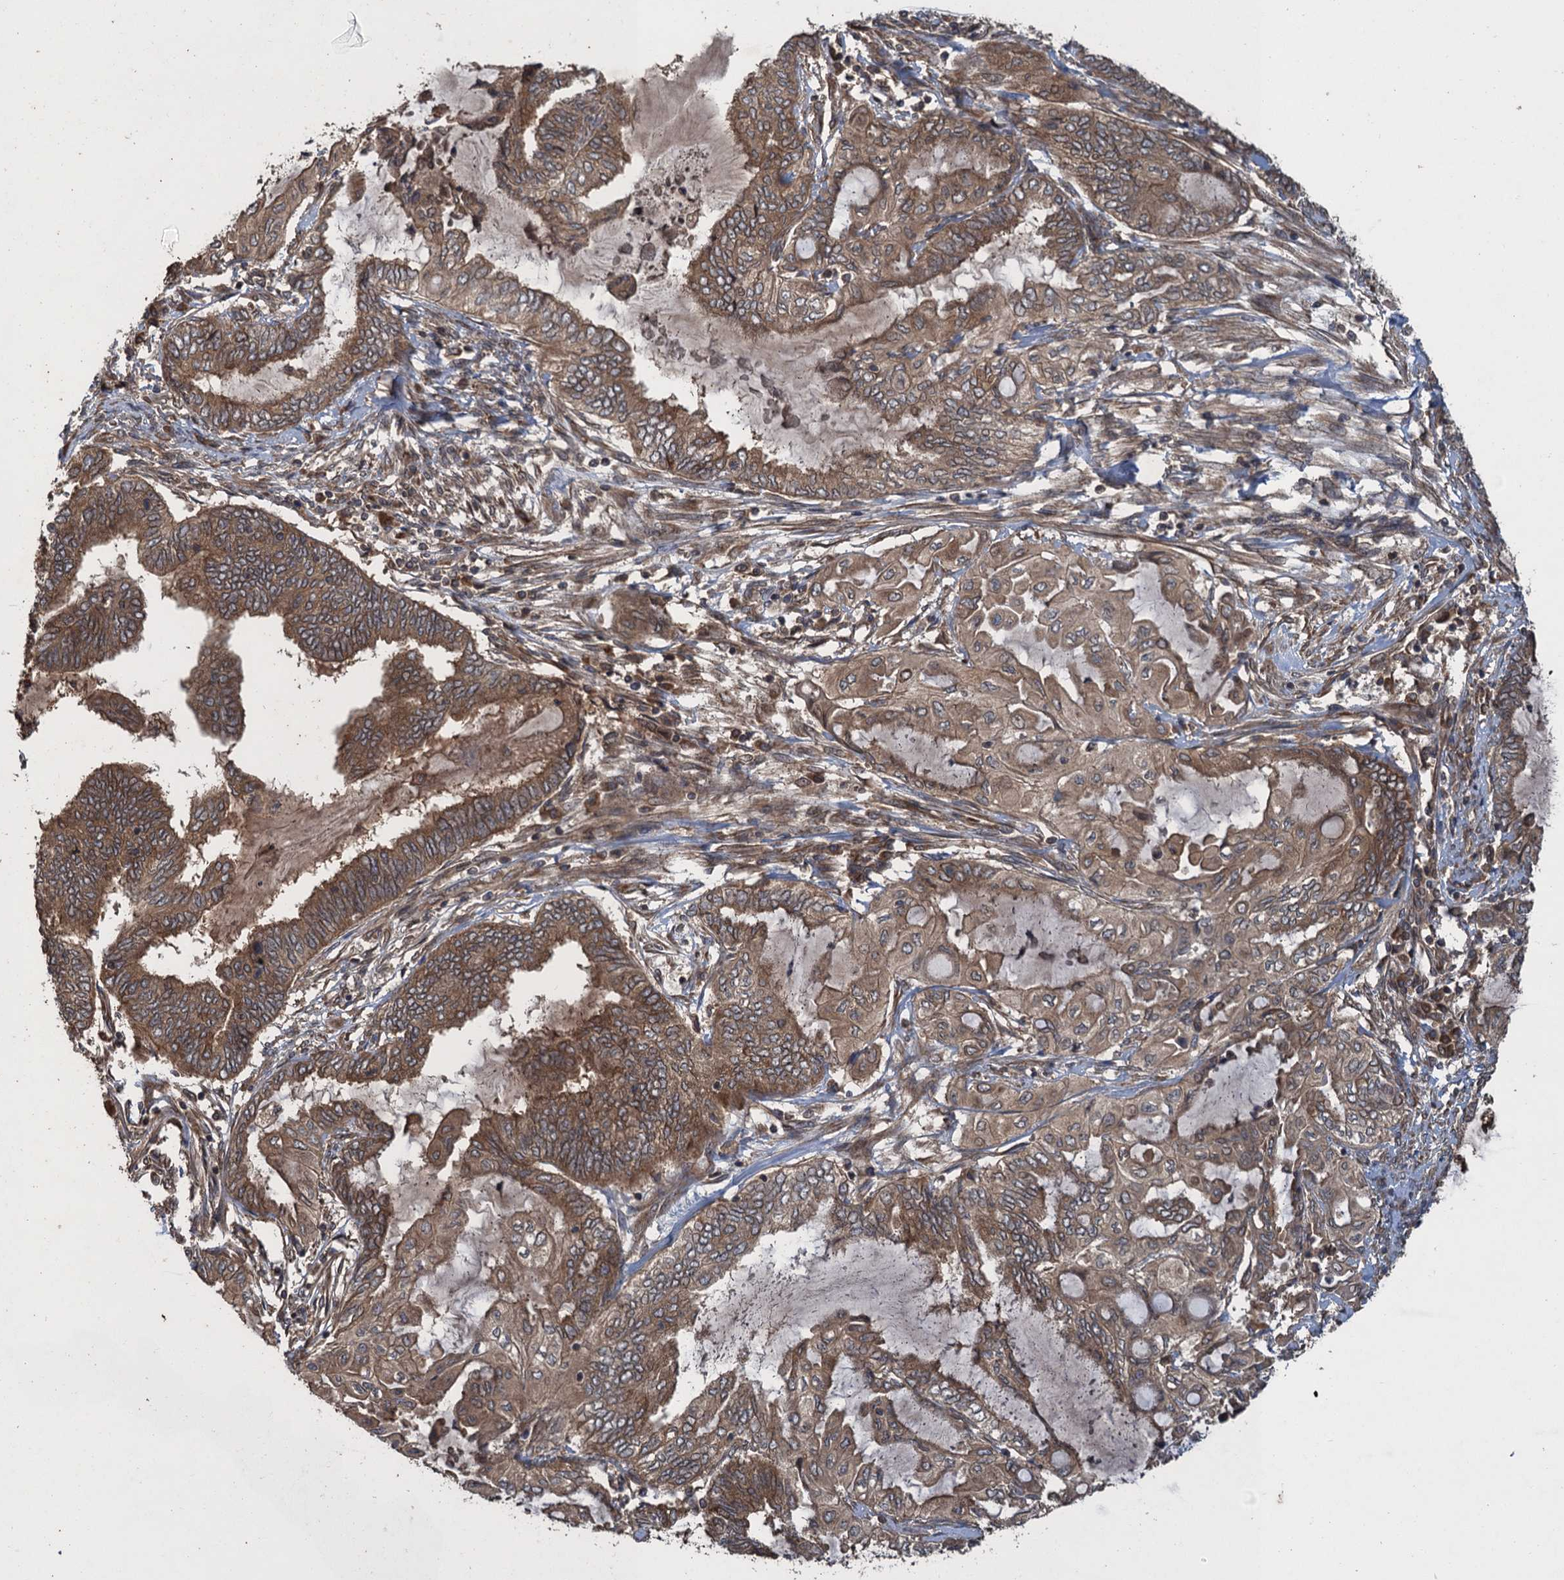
{"staining": {"intensity": "moderate", "quantity": ">75%", "location": "cytoplasmic/membranous,nuclear"}, "tissue": "endometrial cancer", "cell_type": "Tumor cells", "image_type": "cancer", "snomed": [{"axis": "morphology", "description": "Adenocarcinoma, NOS"}, {"axis": "topography", "description": "Uterus"}, {"axis": "topography", "description": "Endometrium"}], "caption": "A histopathology image of human endometrial cancer (adenocarcinoma) stained for a protein exhibits moderate cytoplasmic/membranous and nuclear brown staining in tumor cells.", "gene": "GLE1", "patient": {"sex": "female", "age": 70}}